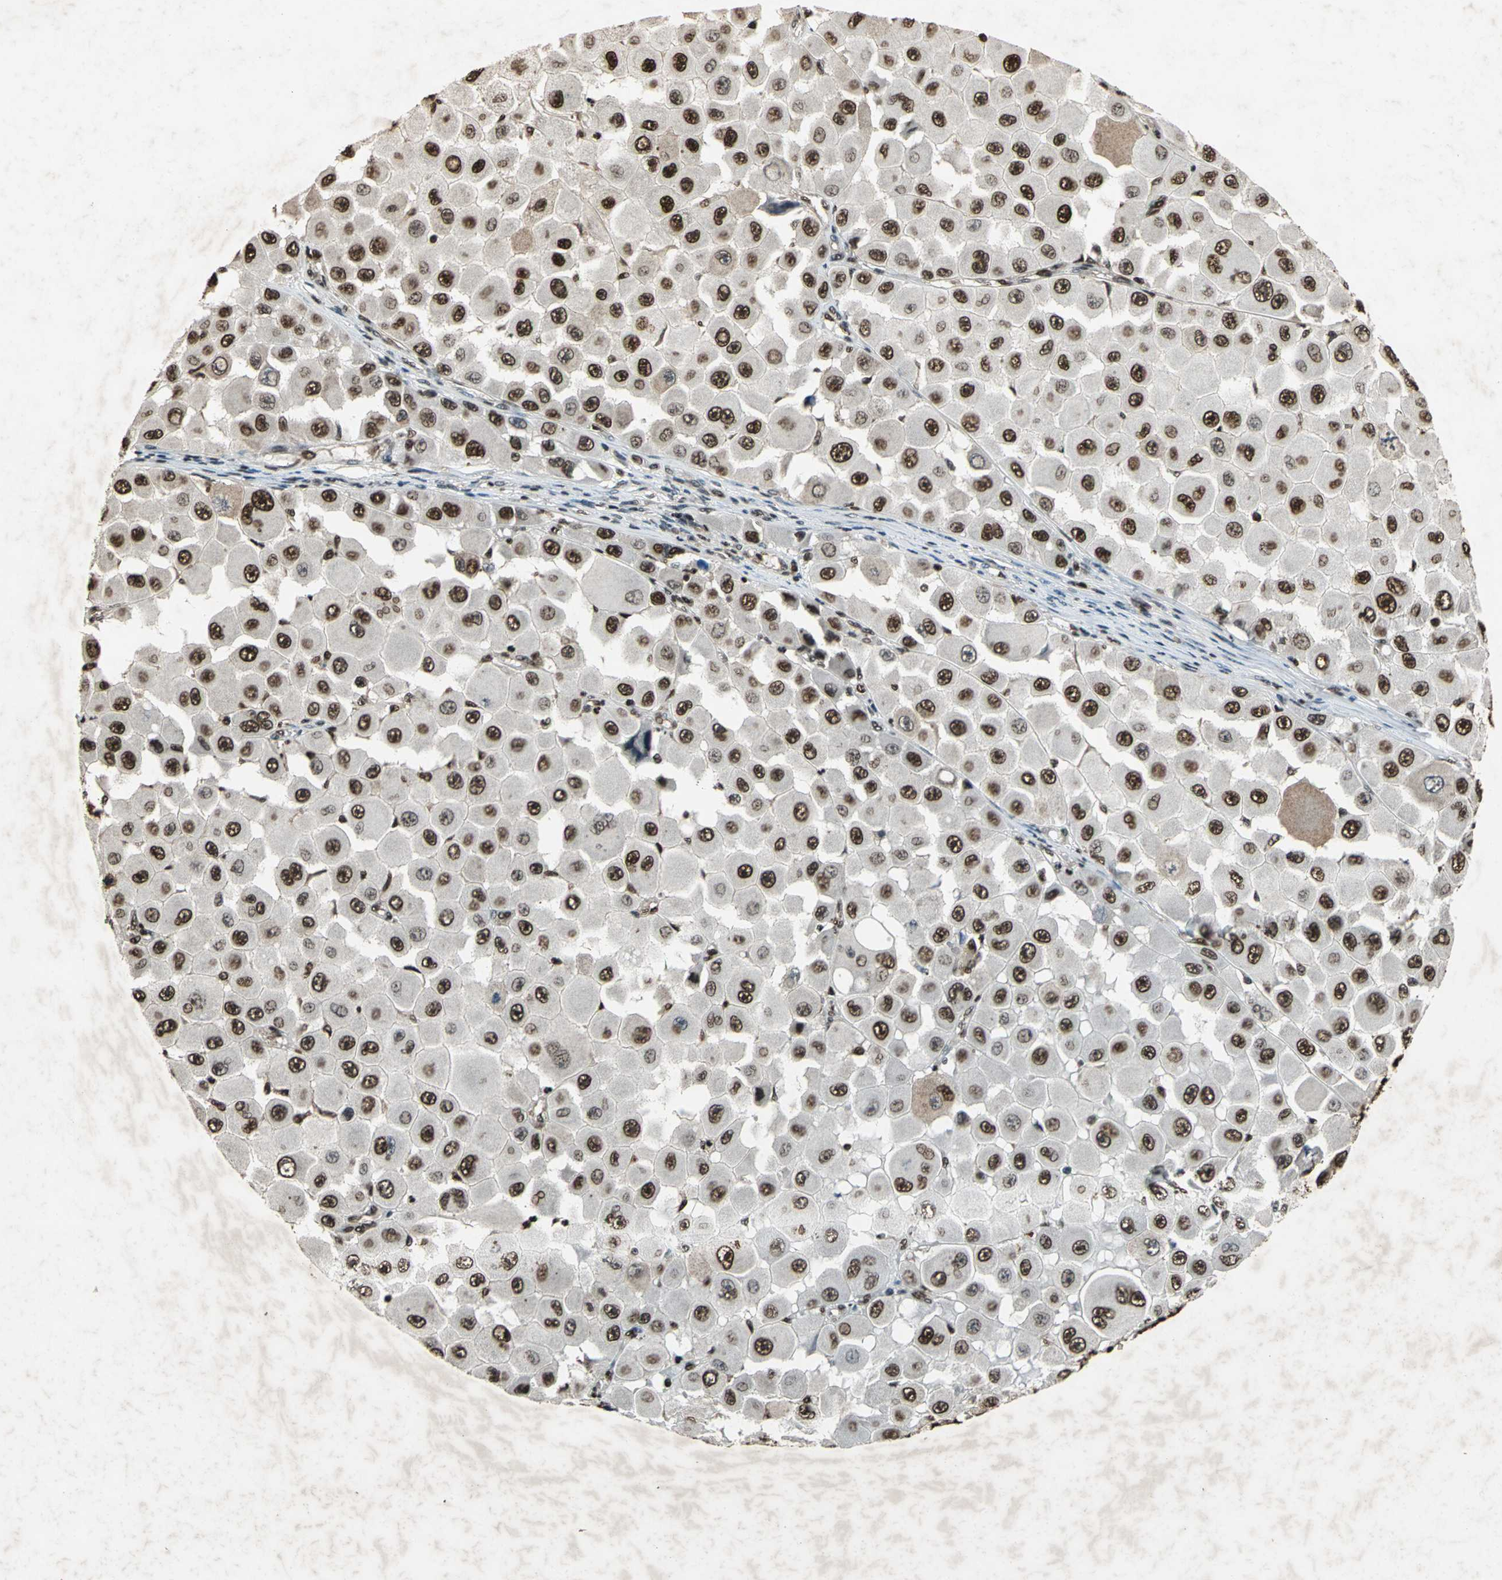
{"staining": {"intensity": "strong", "quantity": ">75%", "location": "nuclear"}, "tissue": "melanoma", "cell_type": "Tumor cells", "image_type": "cancer", "snomed": [{"axis": "morphology", "description": "Malignant melanoma, NOS"}, {"axis": "topography", "description": "Skin"}], "caption": "A high amount of strong nuclear staining is present in about >75% of tumor cells in melanoma tissue. Immunohistochemistry (ihc) stains the protein of interest in brown and the nuclei are stained blue.", "gene": "ANP32A", "patient": {"sex": "female", "age": 81}}